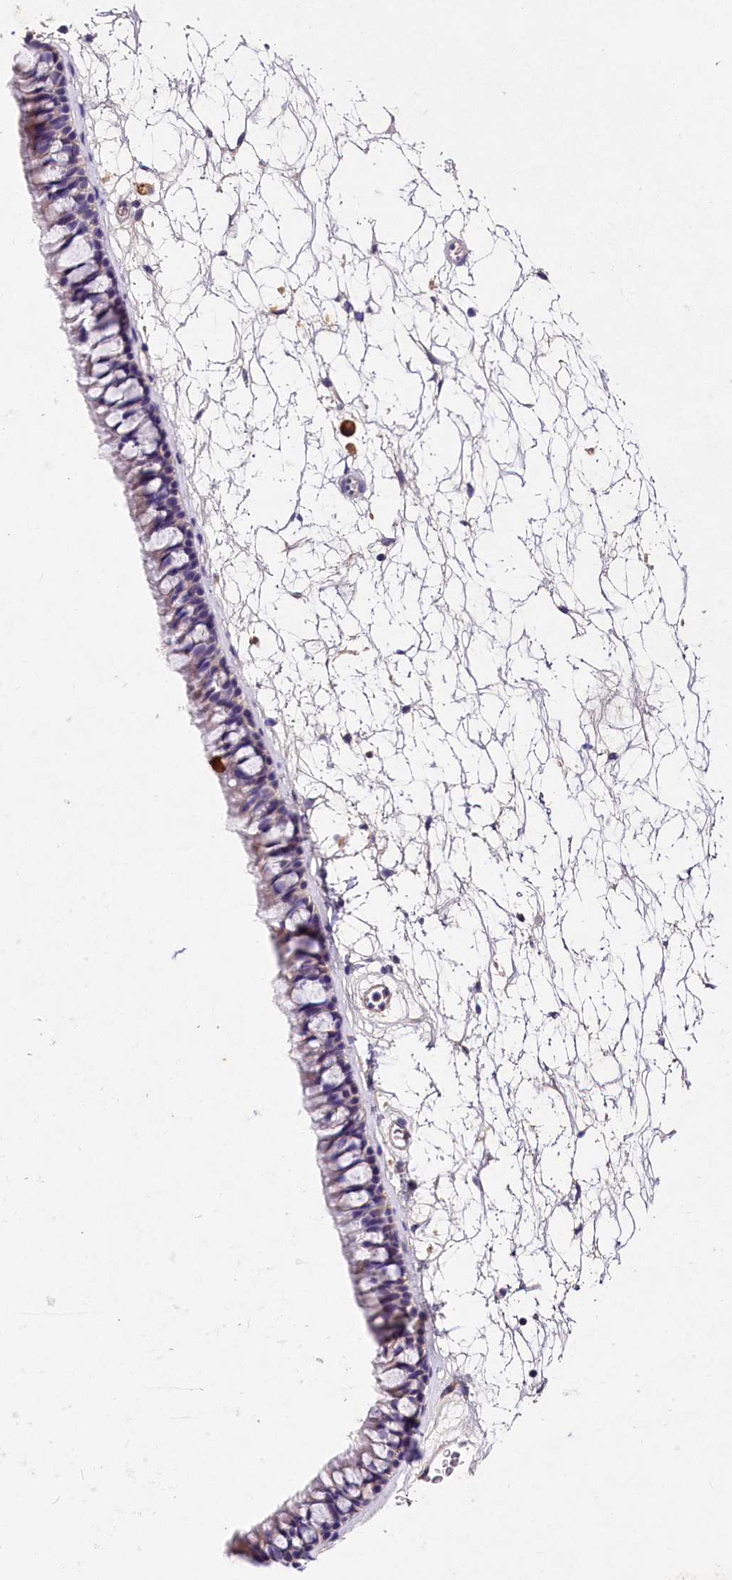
{"staining": {"intensity": "weak", "quantity": "<25%", "location": "cytoplasmic/membranous"}, "tissue": "nasopharynx", "cell_type": "Respiratory epithelial cells", "image_type": "normal", "snomed": [{"axis": "morphology", "description": "Normal tissue, NOS"}, {"axis": "topography", "description": "Nasopharynx"}], "caption": "Immunohistochemistry micrograph of unremarkable human nasopharynx stained for a protein (brown), which demonstrates no positivity in respiratory epithelial cells.", "gene": "ST7L", "patient": {"sex": "male", "age": 64}}